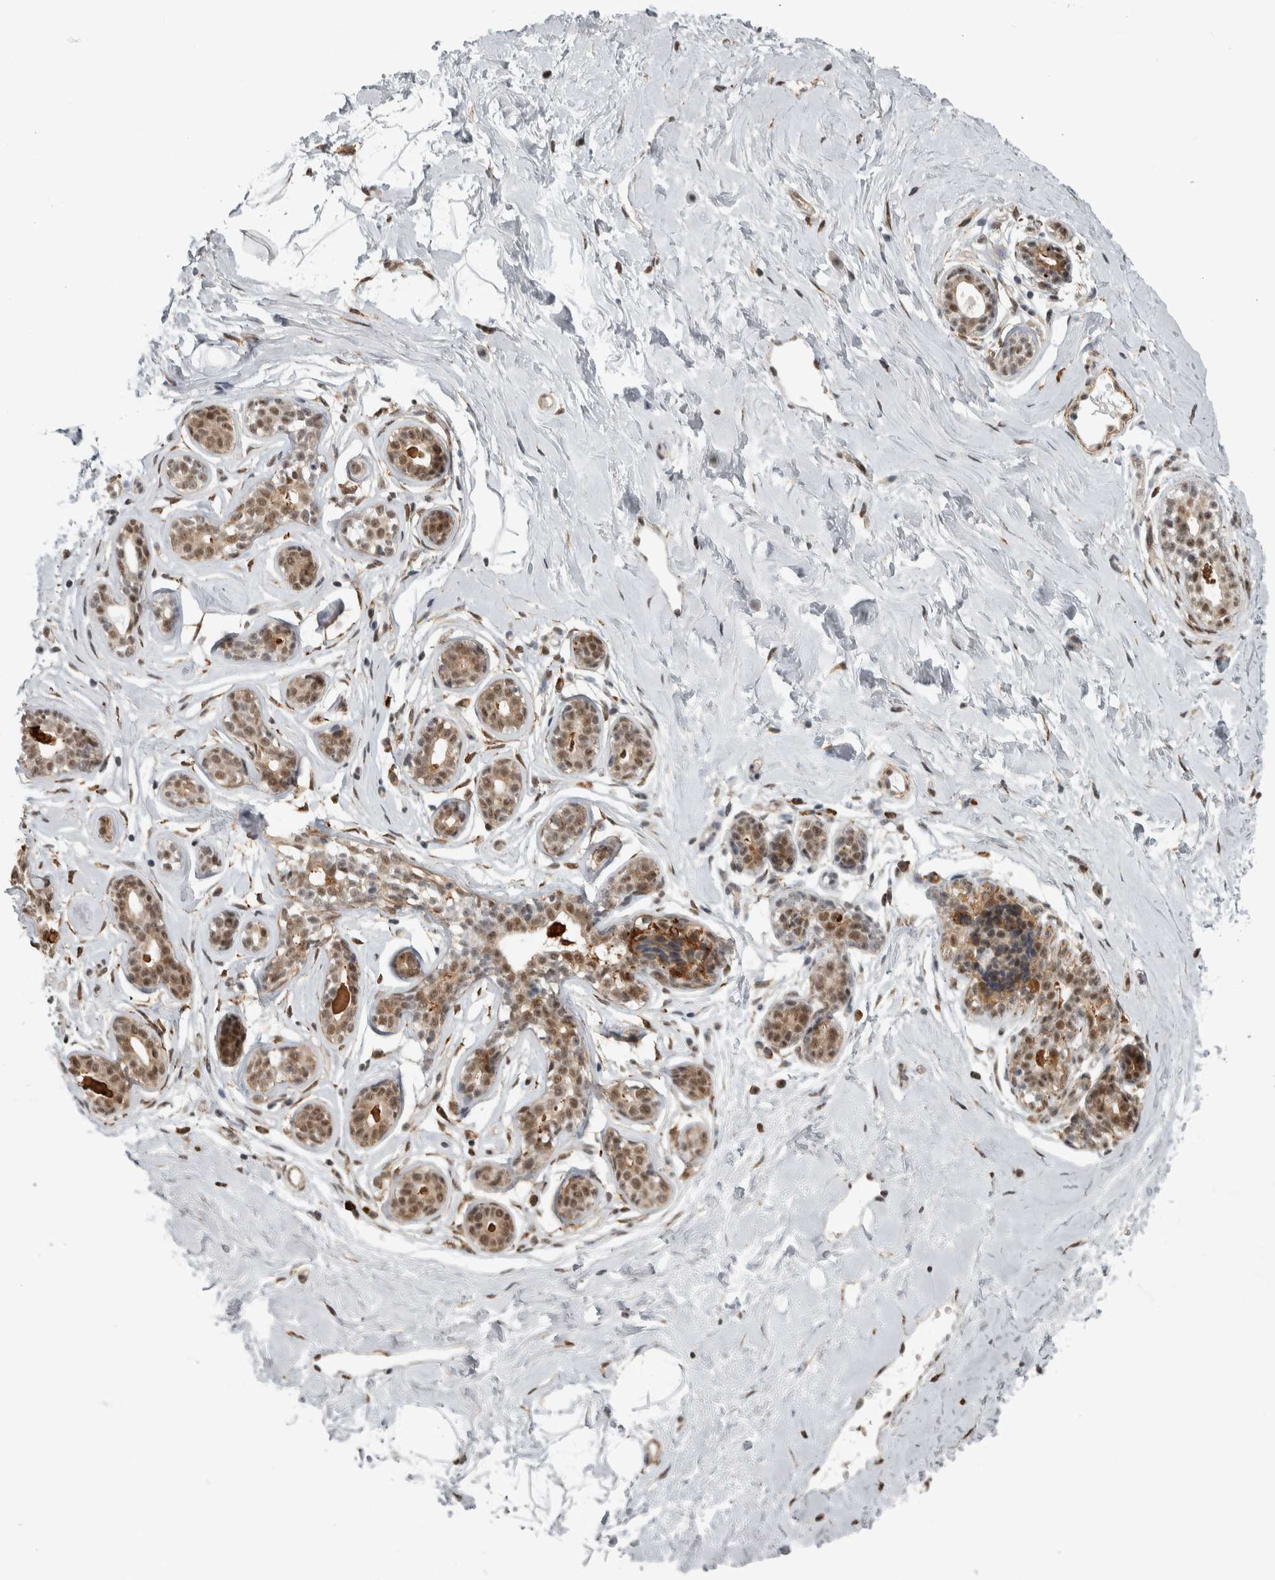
{"staining": {"intensity": "moderate", "quantity": "<25%", "location": "nuclear"}, "tissue": "breast", "cell_type": "Adipocytes", "image_type": "normal", "snomed": [{"axis": "morphology", "description": "Normal tissue, NOS"}, {"axis": "topography", "description": "Breast"}], "caption": "Immunohistochemical staining of benign breast exhibits <25% levels of moderate nuclear protein staining in about <25% of adipocytes.", "gene": "DDX42", "patient": {"sex": "female", "age": 23}}